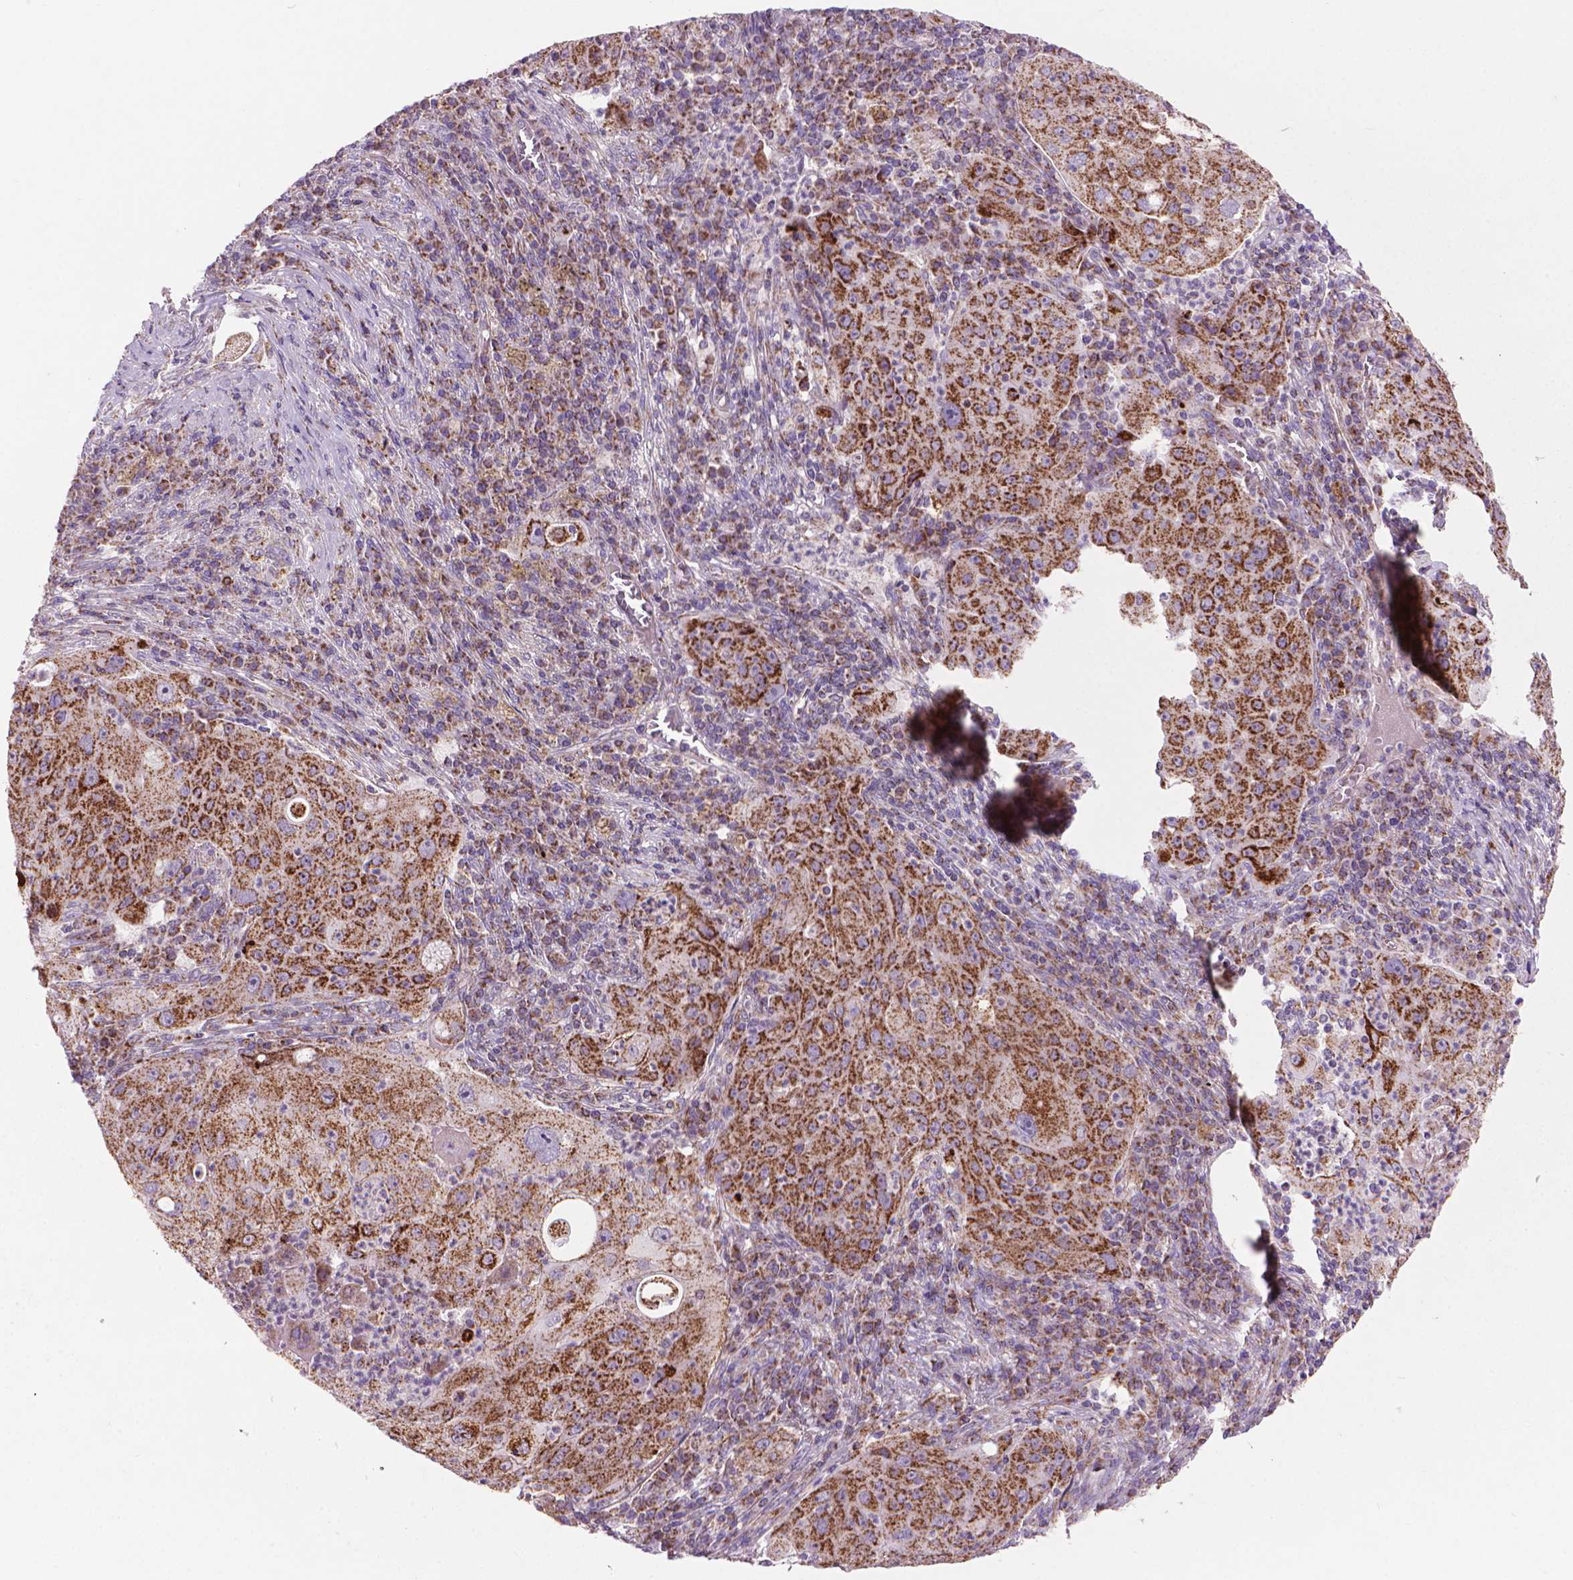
{"staining": {"intensity": "strong", "quantity": ">75%", "location": "cytoplasmic/membranous"}, "tissue": "lung cancer", "cell_type": "Tumor cells", "image_type": "cancer", "snomed": [{"axis": "morphology", "description": "Squamous cell carcinoma, NOS"}, {"axis": "topography", "description": "Lung"}], "caption": "Protein analysis of lung squamous cell carcinoma tissue demonstrates strong cytoplasmic/membranous staining in about >75% of tumor cells.", "gene": "VDAC1", "patient": {"sex": "female", "age": 59}}